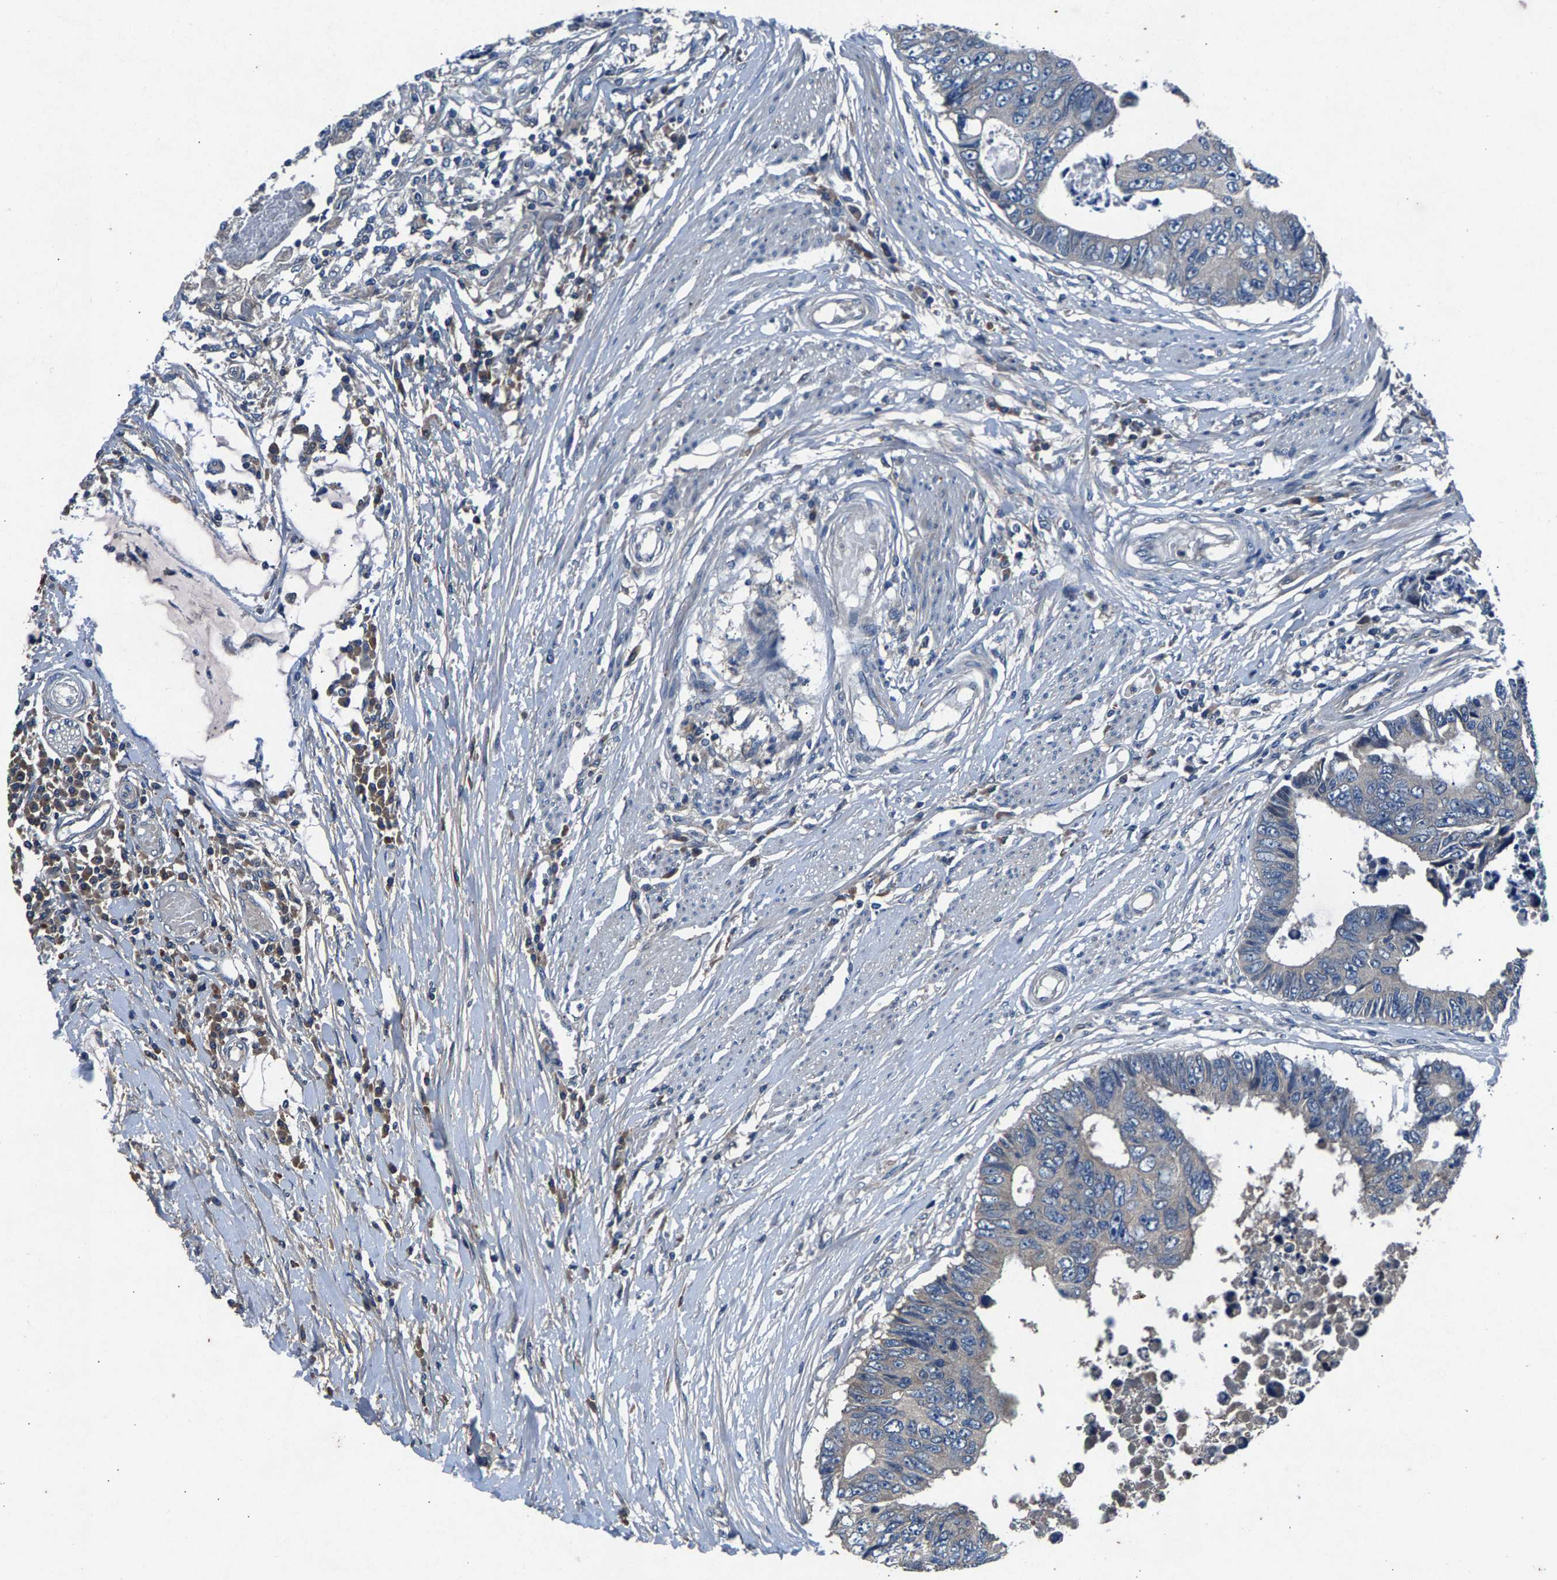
{"staining": {"intensity": "negative", "quantity": "none", "location": "none"}, "tissue": "colorectal cancer", "cell_type": "Tumor cells", "image_type": "cancer", "snomed": [{"axis": "morphology", "description": "Adenocarcinoma, NOS"}, {"axis": "topography", "description": "Rectum"}], "caption": "Tumor cells are negative for protein expression in human colorectal cancer (adenocarcinoma). The staining is performed using DAB (3,3'-diaminobenzidine) brown chromogen with nuclei counter-stained in using hematoxylin.", "gene": "PRXL2C", "patient": {"sex": "male", "age": 84}}